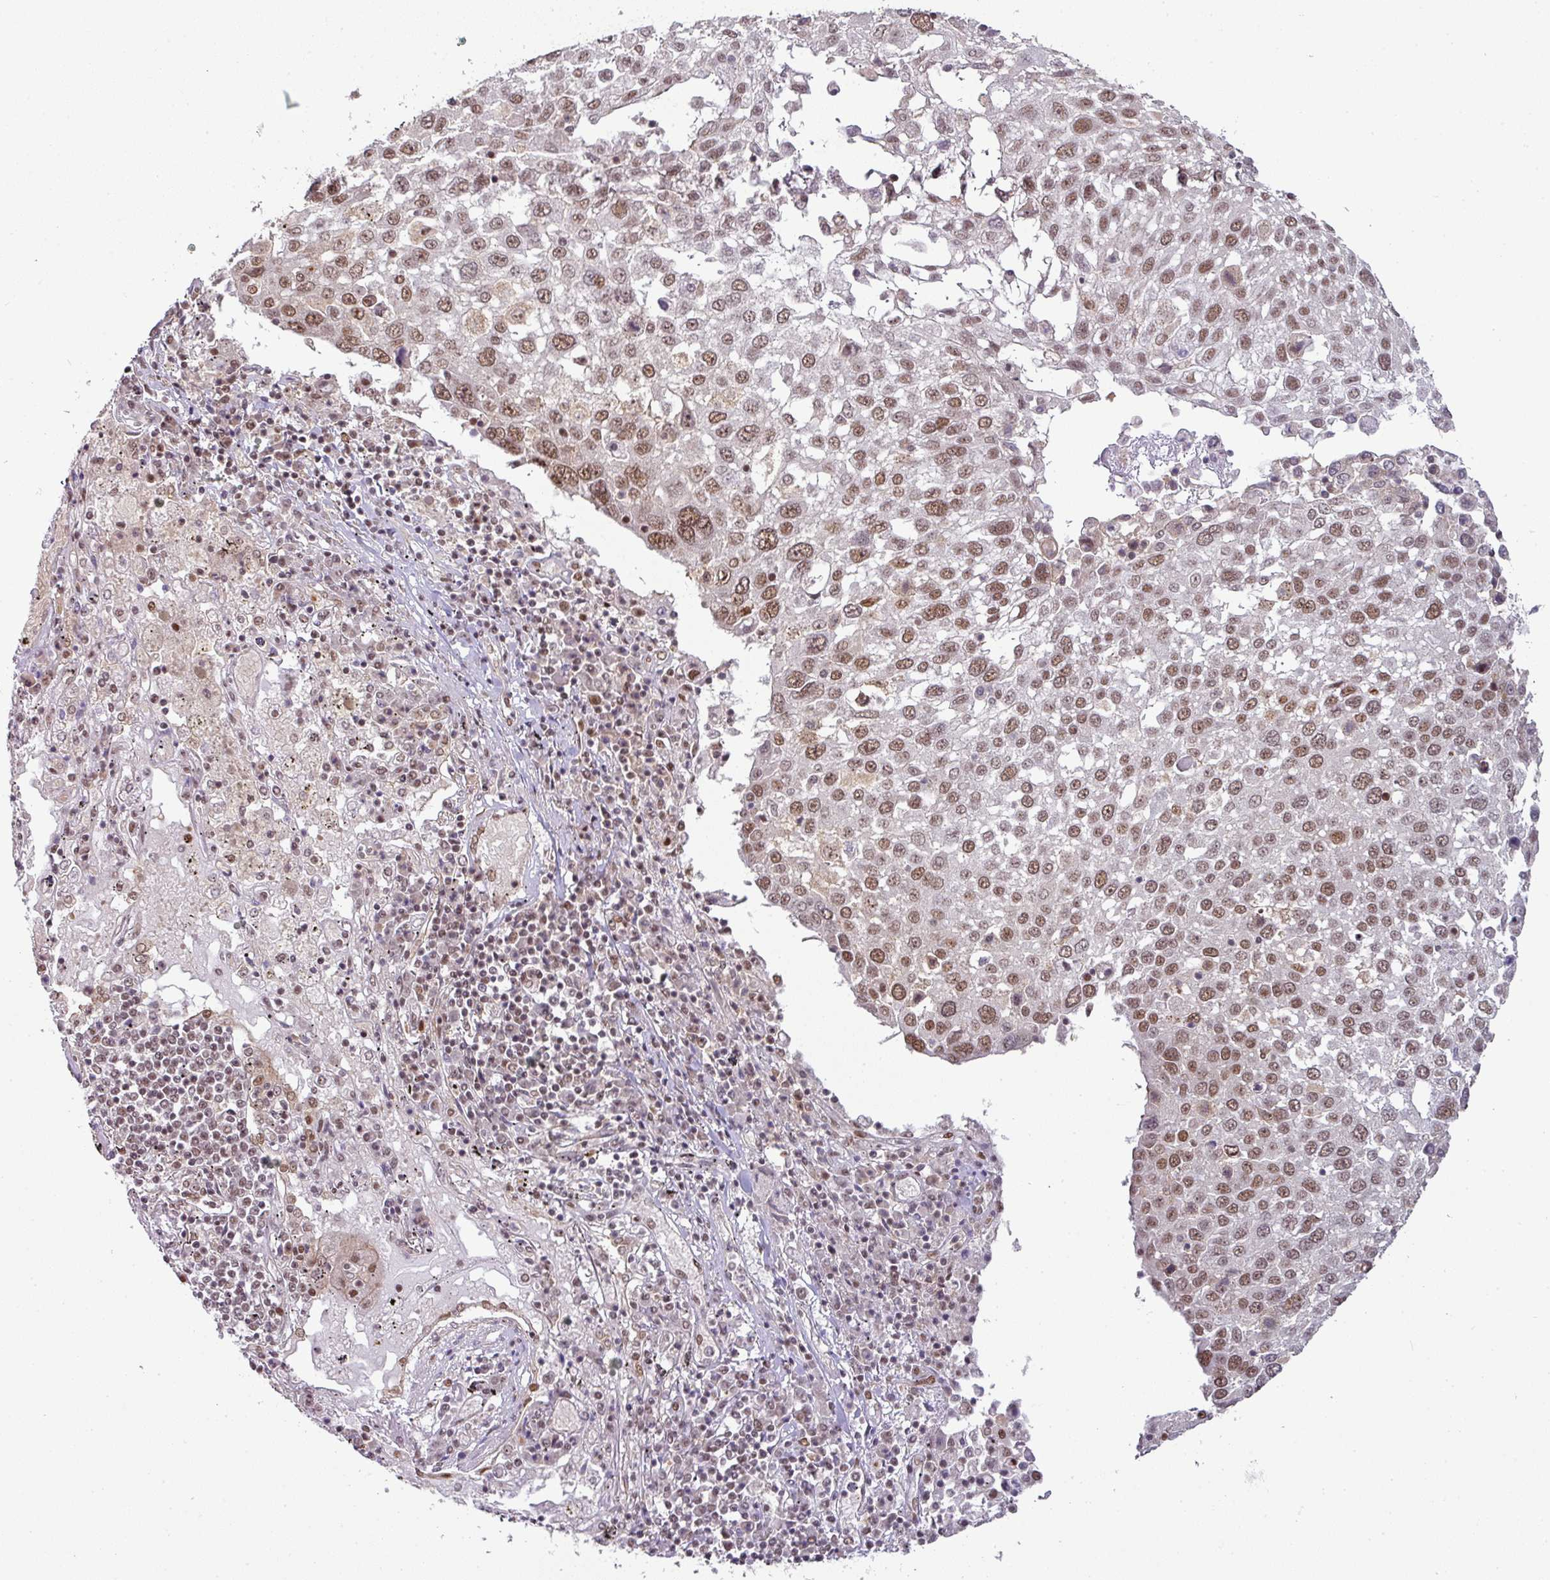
{"staining": {"intensity": "moderate", "quantity": ">75%", "location": "nuclear"}, "tissue": "lung cancer", "cell_type": "Tumor cells", "image_type": "cancer", "snomed": [{"axis": "morphology", "description": "Squamous cell carcinoma, NOS"}, {"axis": "topography", "description": "Lung"}], "caption": "Immunohistochemical staining of lung cancer (squamous cell carcinoma) reveals moderate nuclear protein expression in approximately >75% of tumor cells.", "gene": "NCOA5", "patient": {"sex": "male", "age": 65}}